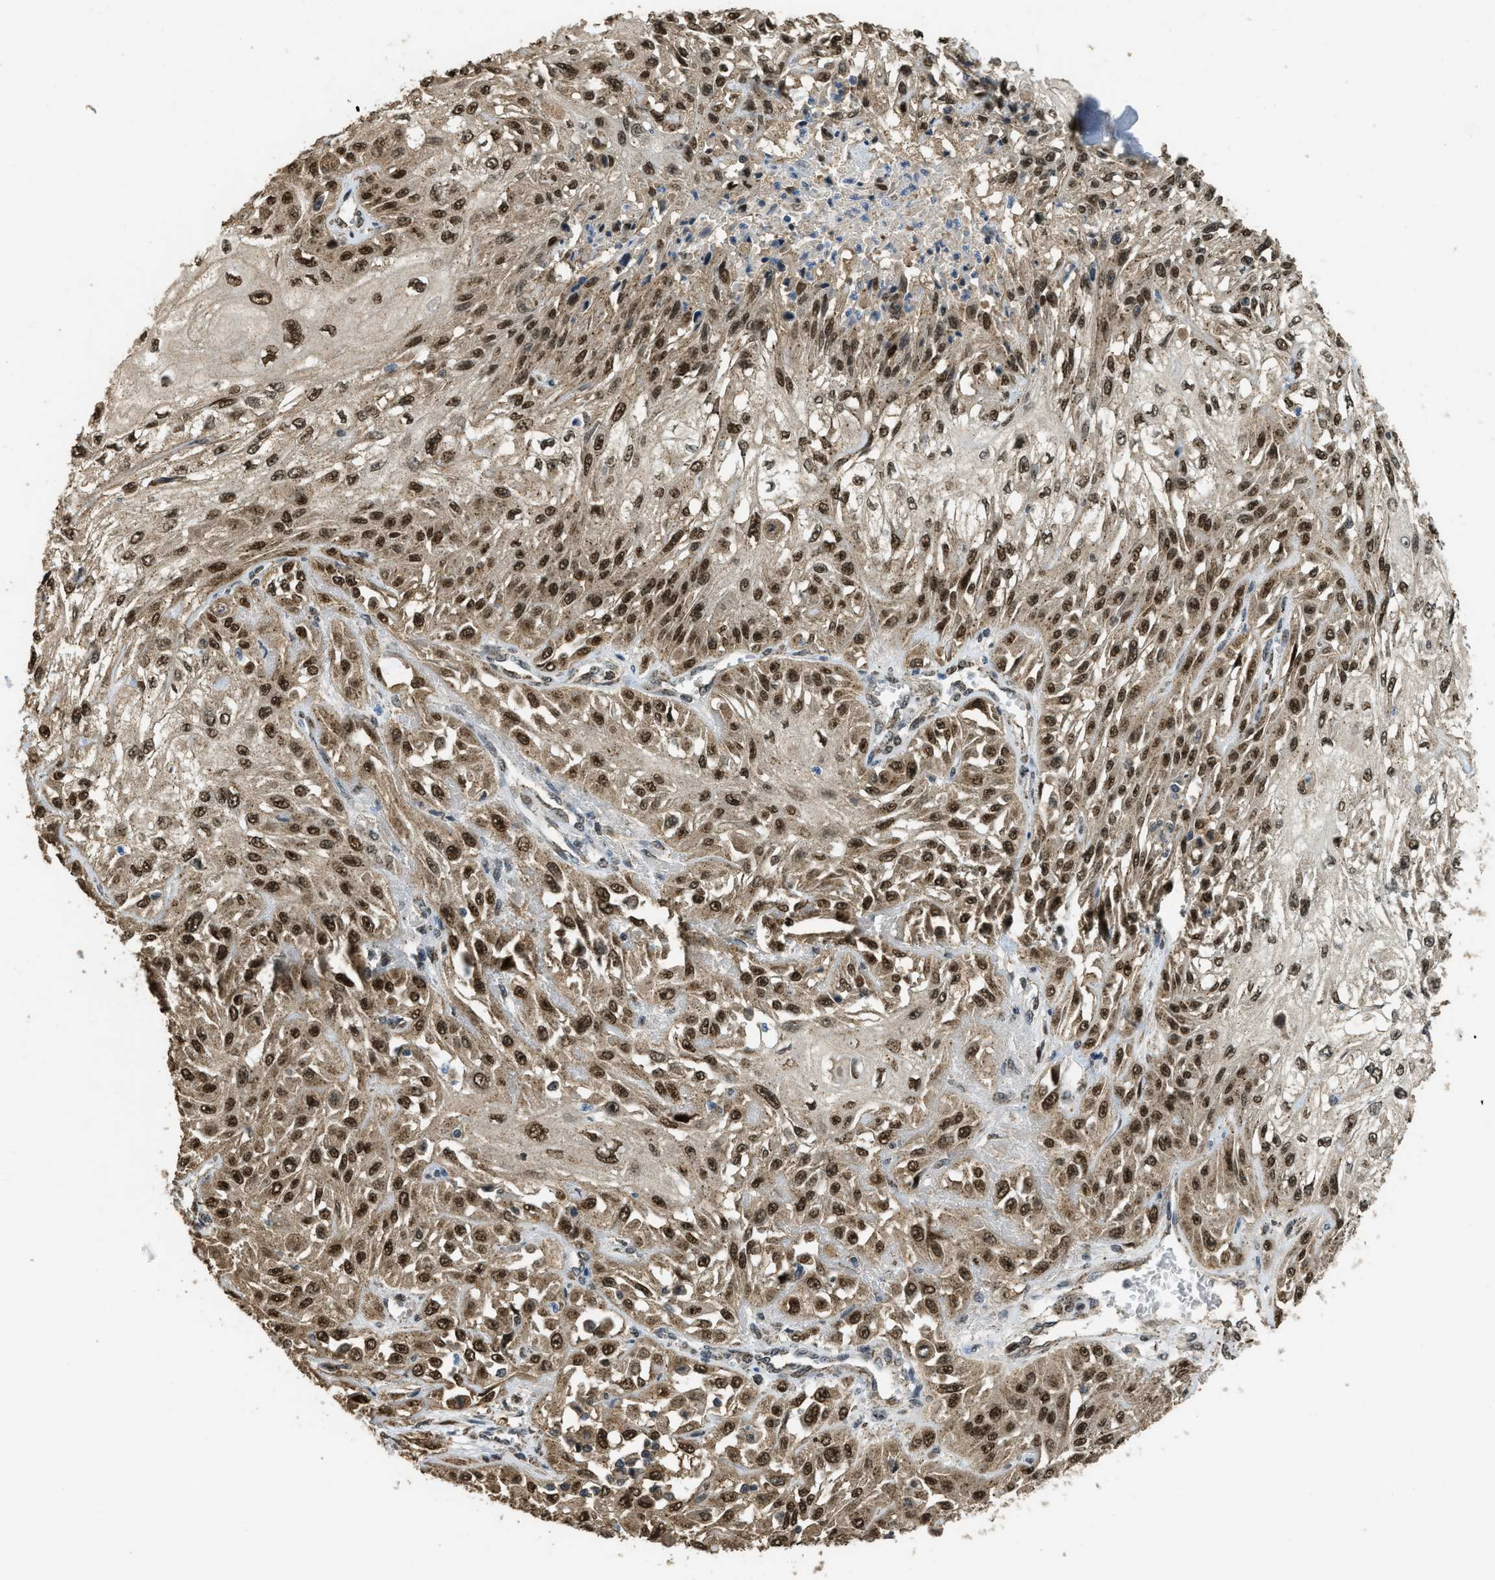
{"staining": {"intensity": "strong", "quantity": ">75%", "location": "cytoplasmic/membranous,nuclear"}, "tissue": "skin cancer", "cell_type": "Tumor cells", "image_type": "cancer", "snomed": [{"axis": "morphology", "description": "Squamous cell carcinoma, NOS"}, {"axis": "morphology", "description": "Squamous cell carcinoma, metastatic, NOS"}, {"axis": "topography", "description": "Skin"}, {"axis": "topography", "description": "Lymph node"}], "caption": "Immunohistochemistry (IHC) of skin cancer (metastatic squamous cell carcinoma) shows high levels of strong cytoplasmic/membranous and nuclear positivity in approximately >75% of tumor cells.", "gene": "IPO7", "patient": {"sex": "male", "age": 75}}